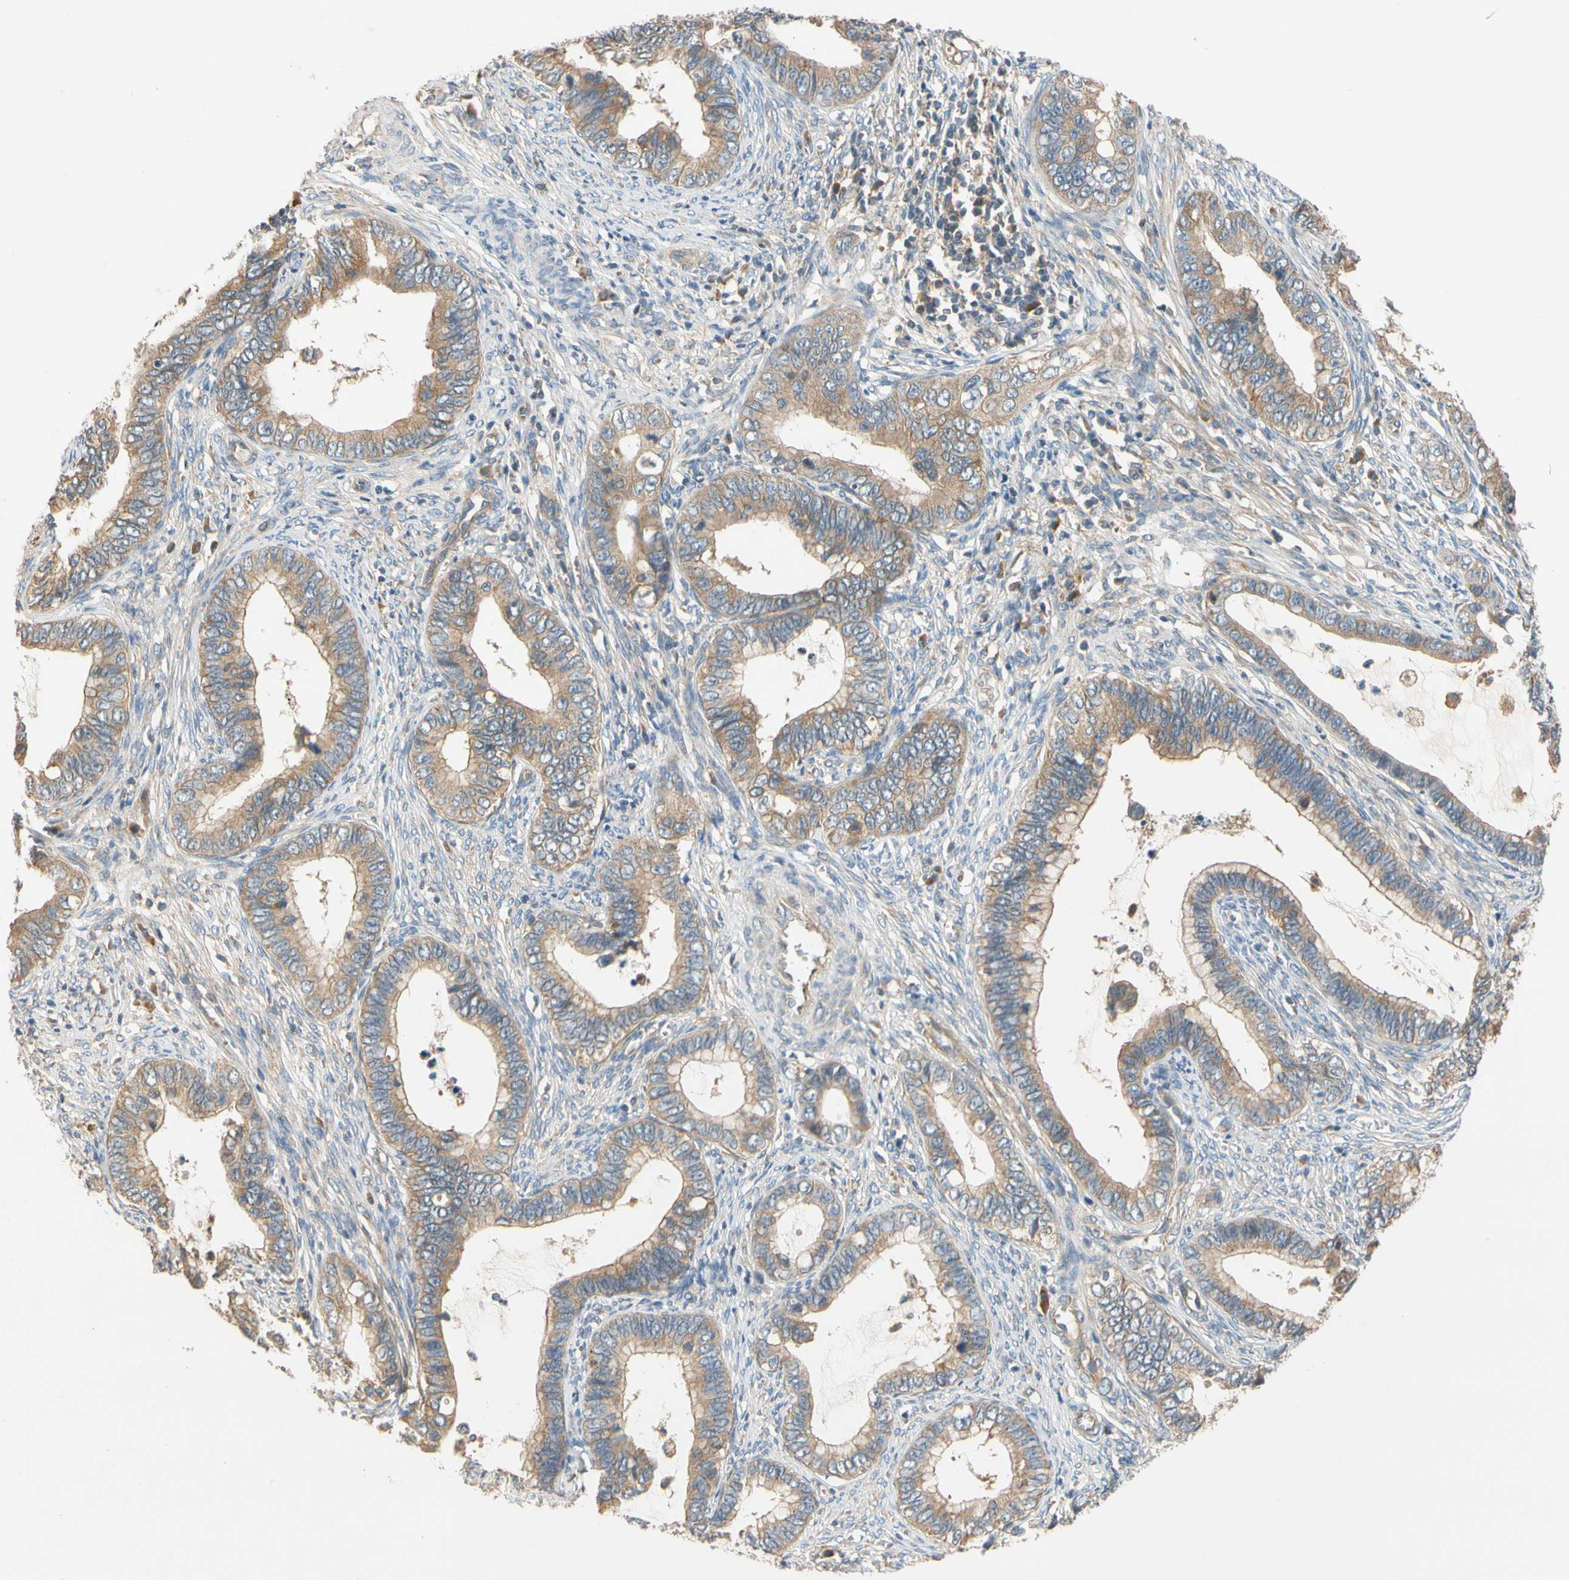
{"staining": {"intensity": "moderate", "quantity": ">75%", "location": "cytoplasmic/membranous"}, "tissue": "cervical cancer", "cell_type": "Tumor cells", "image_type": "cancer", "snomed": [{"axis": "morphology", "description": "Adenocarcinoma, NOS"}, {"axis": "topography", "description": "Cervix"}], "caption": "A medium amount of moderate cytoplasmic/membranous expression is present in approximately >75% of tumor cells in cervical adenocarcinoma tissue.", "gene": "USP46", "patient": {"sex": "female", "age": 44}}